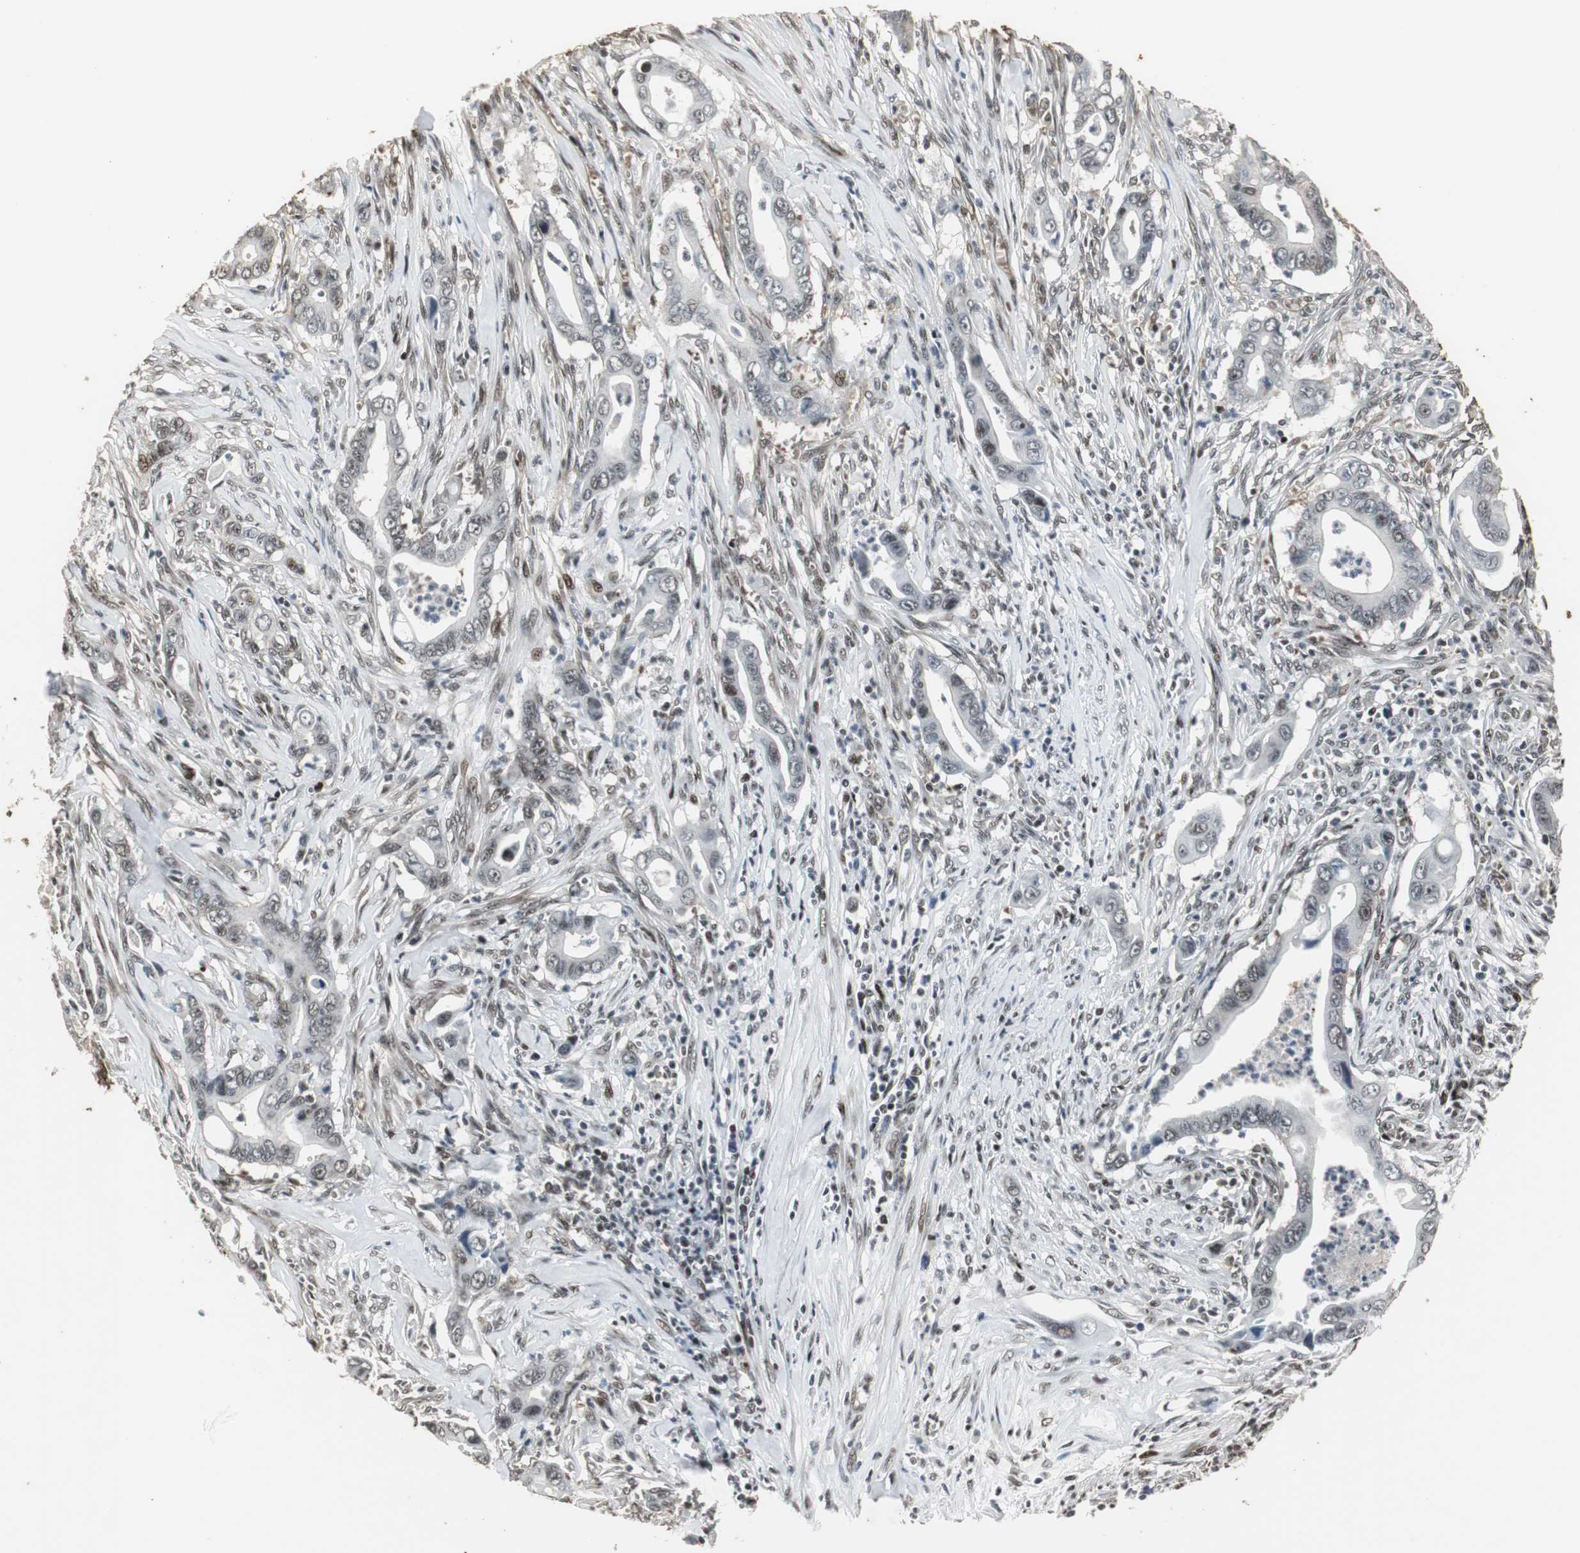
{"staining": {"intensity": "moderate", "quantity": "25%-75%", "location": "nuclear"}, "tissue": "pancreatic cancer", "cell_type": "Tumor cells", "image_type": "cancer", "snomed": [{"axis": "morphology", "description": "Adenocarcinoma, NOS"}, {"axis": "topography", "description": "Pancreas"}], "caption": "The immunohistochemical stain shows moderate nuclear expression in tumor cells of pancreatic cancer tissue. (IHC, brightfield microscopy, high magnification).", "gene": "TAF5", "patient": {"sex": "male", "age": 59}}